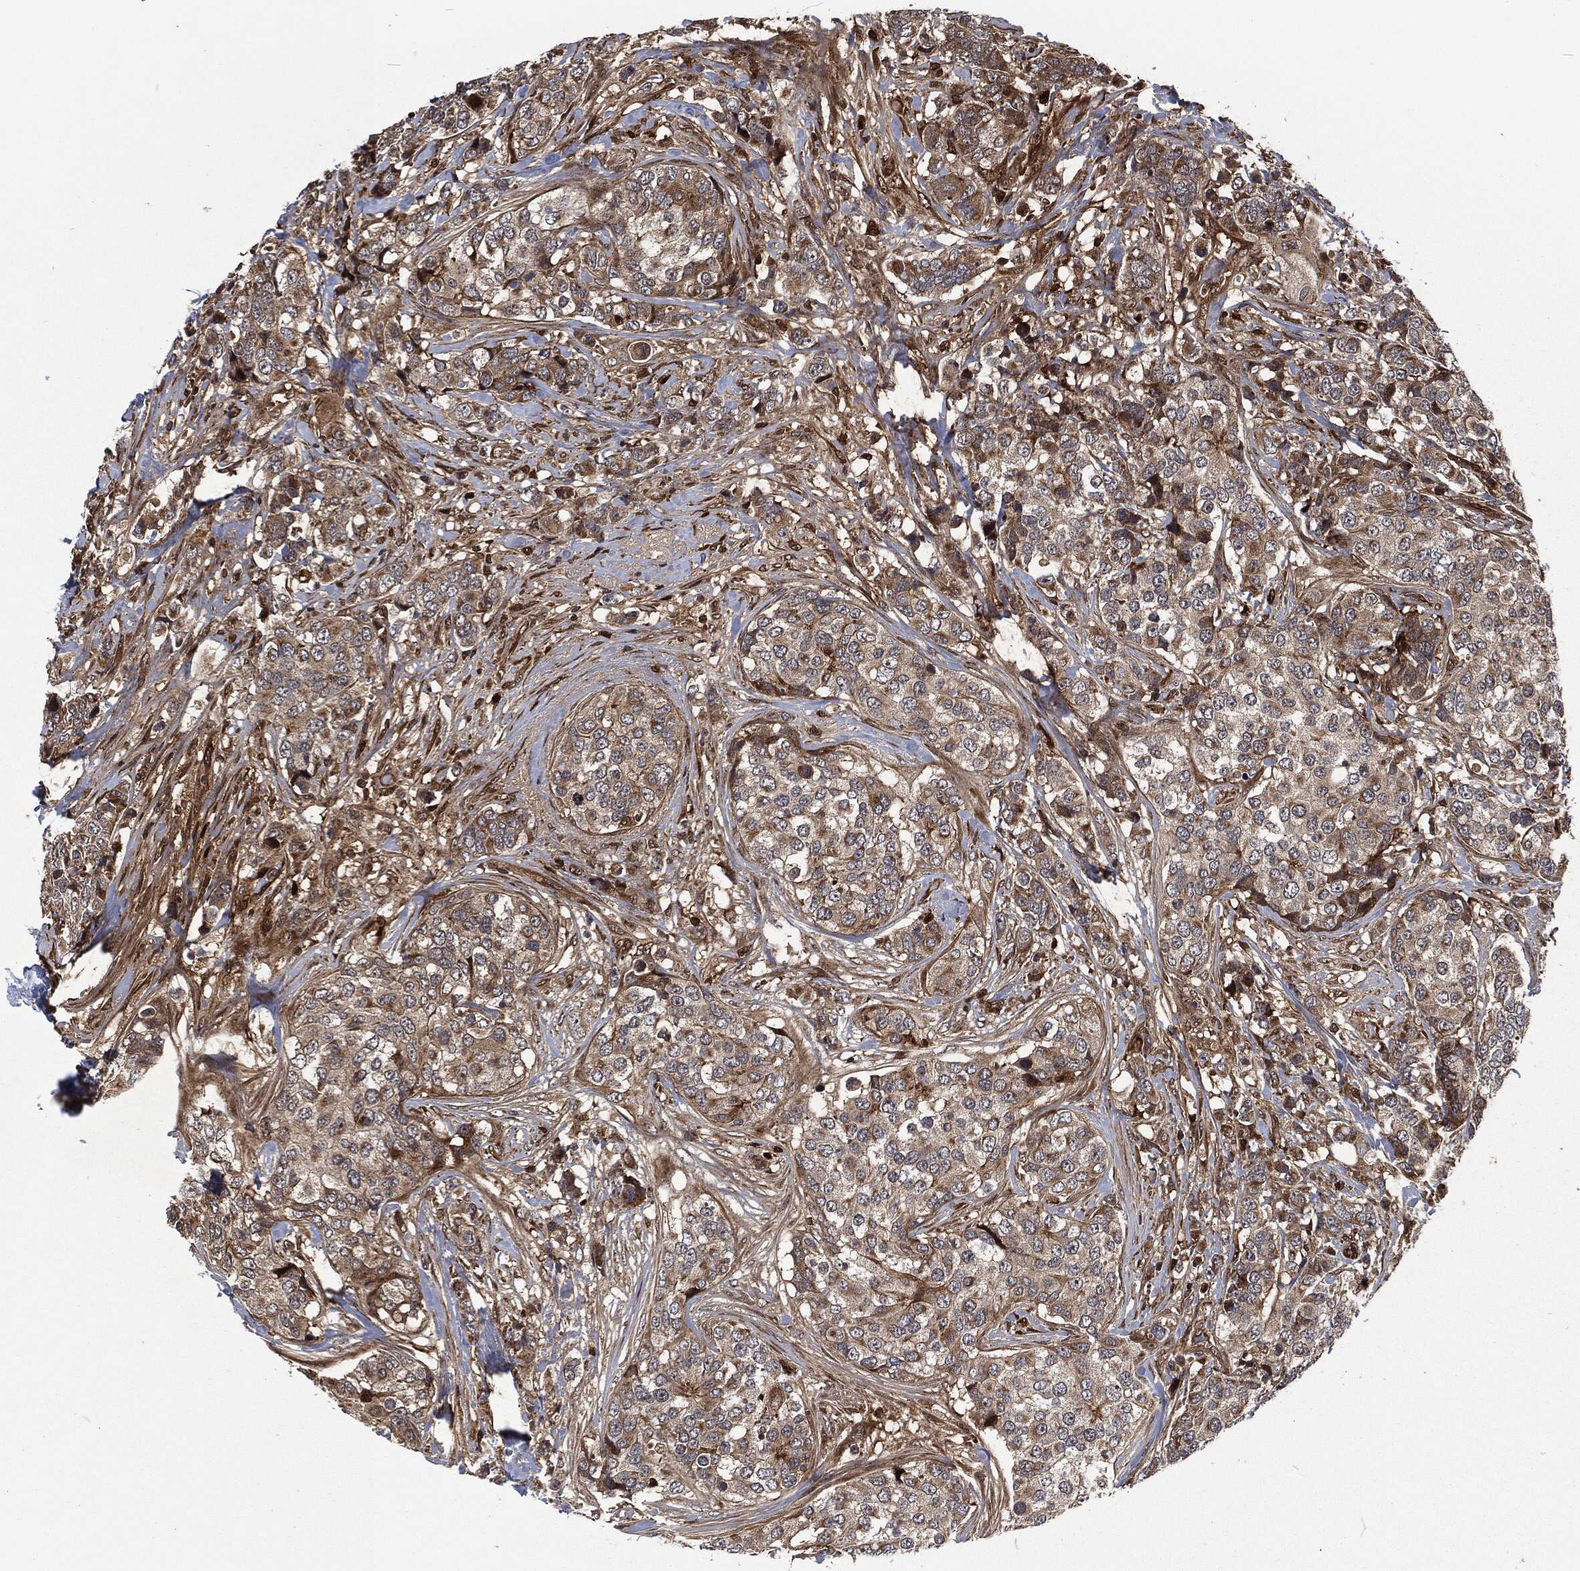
{"staining": {"intensity": "moderate", "quantity": "25%-75%", "location": "cytoplasmic/membranous"}, "tissue": "breast cancer", "cell_type": "Tumor cells", "image_type": "cancer", "snomed": [{"axis": "morphology", "description": "Lobular carcinoma"}, {"axis": "topography", "description": "Breast"}], "caption": "This micrograph reveals lobular carcinoma (breast) stained with immunohistochemistry (IHC) to label a protein in brown. The cytoplasmic/membranous of tumor cells show moderate positivity for the protein. Nuclei are counter-stained blue.", "gene": "CMPK2", "patient": {"sex": "female", "age": 59}}